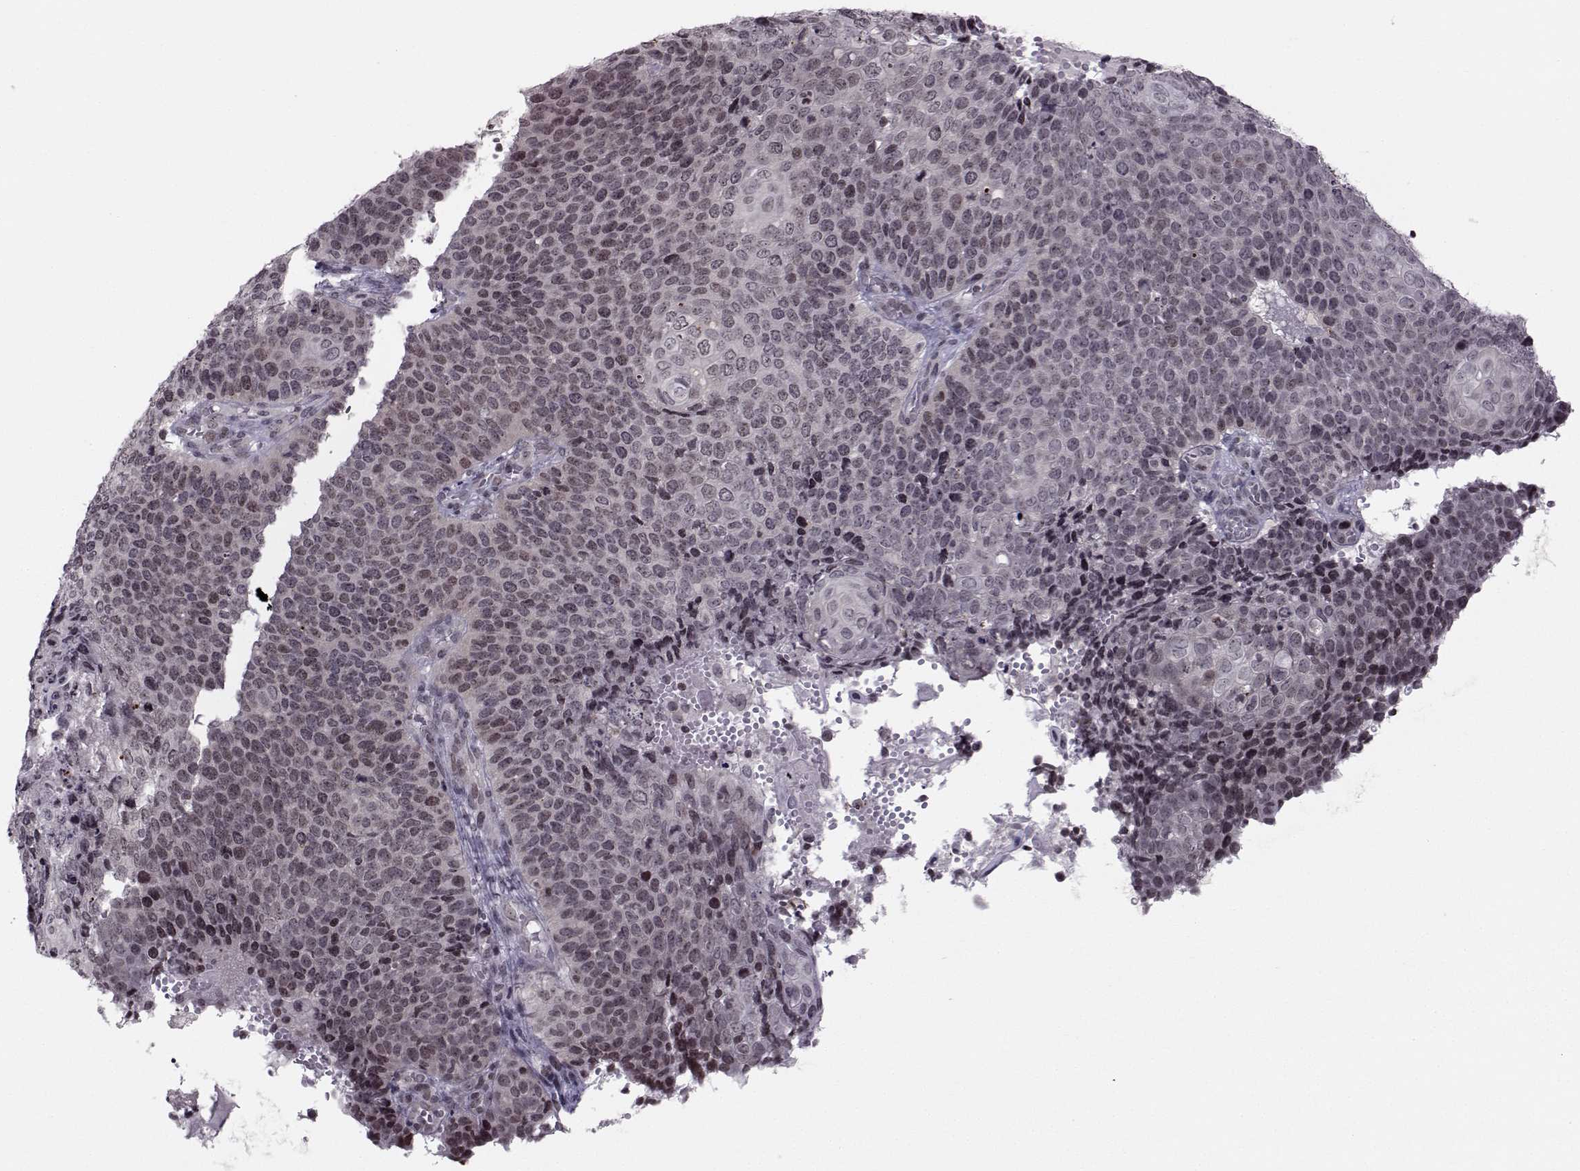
{"staining": {"intensity": "weak", "quantity": "<25%", "location": "cytoplasmic/membranous"}, "tissue": "cervical cancer", "cell_type": "Tumor cells", "image_type": "cancer", "snomed": [{"axis": "morphology", "description": "Squamous cell carcinoma, NOS"}, {"axis": "topography", "description": "Cervix"}], "caption": "Immunohistochemical staining of squamous cell carcinoma (cervical) shows no significant staining in tumor cells. The staining is performed using DAB brown chromogen with nuclei counter-stained in using hematoxylin.", "gene": "MARCHF4", "patient": {"sex": "female", "age": 39}}